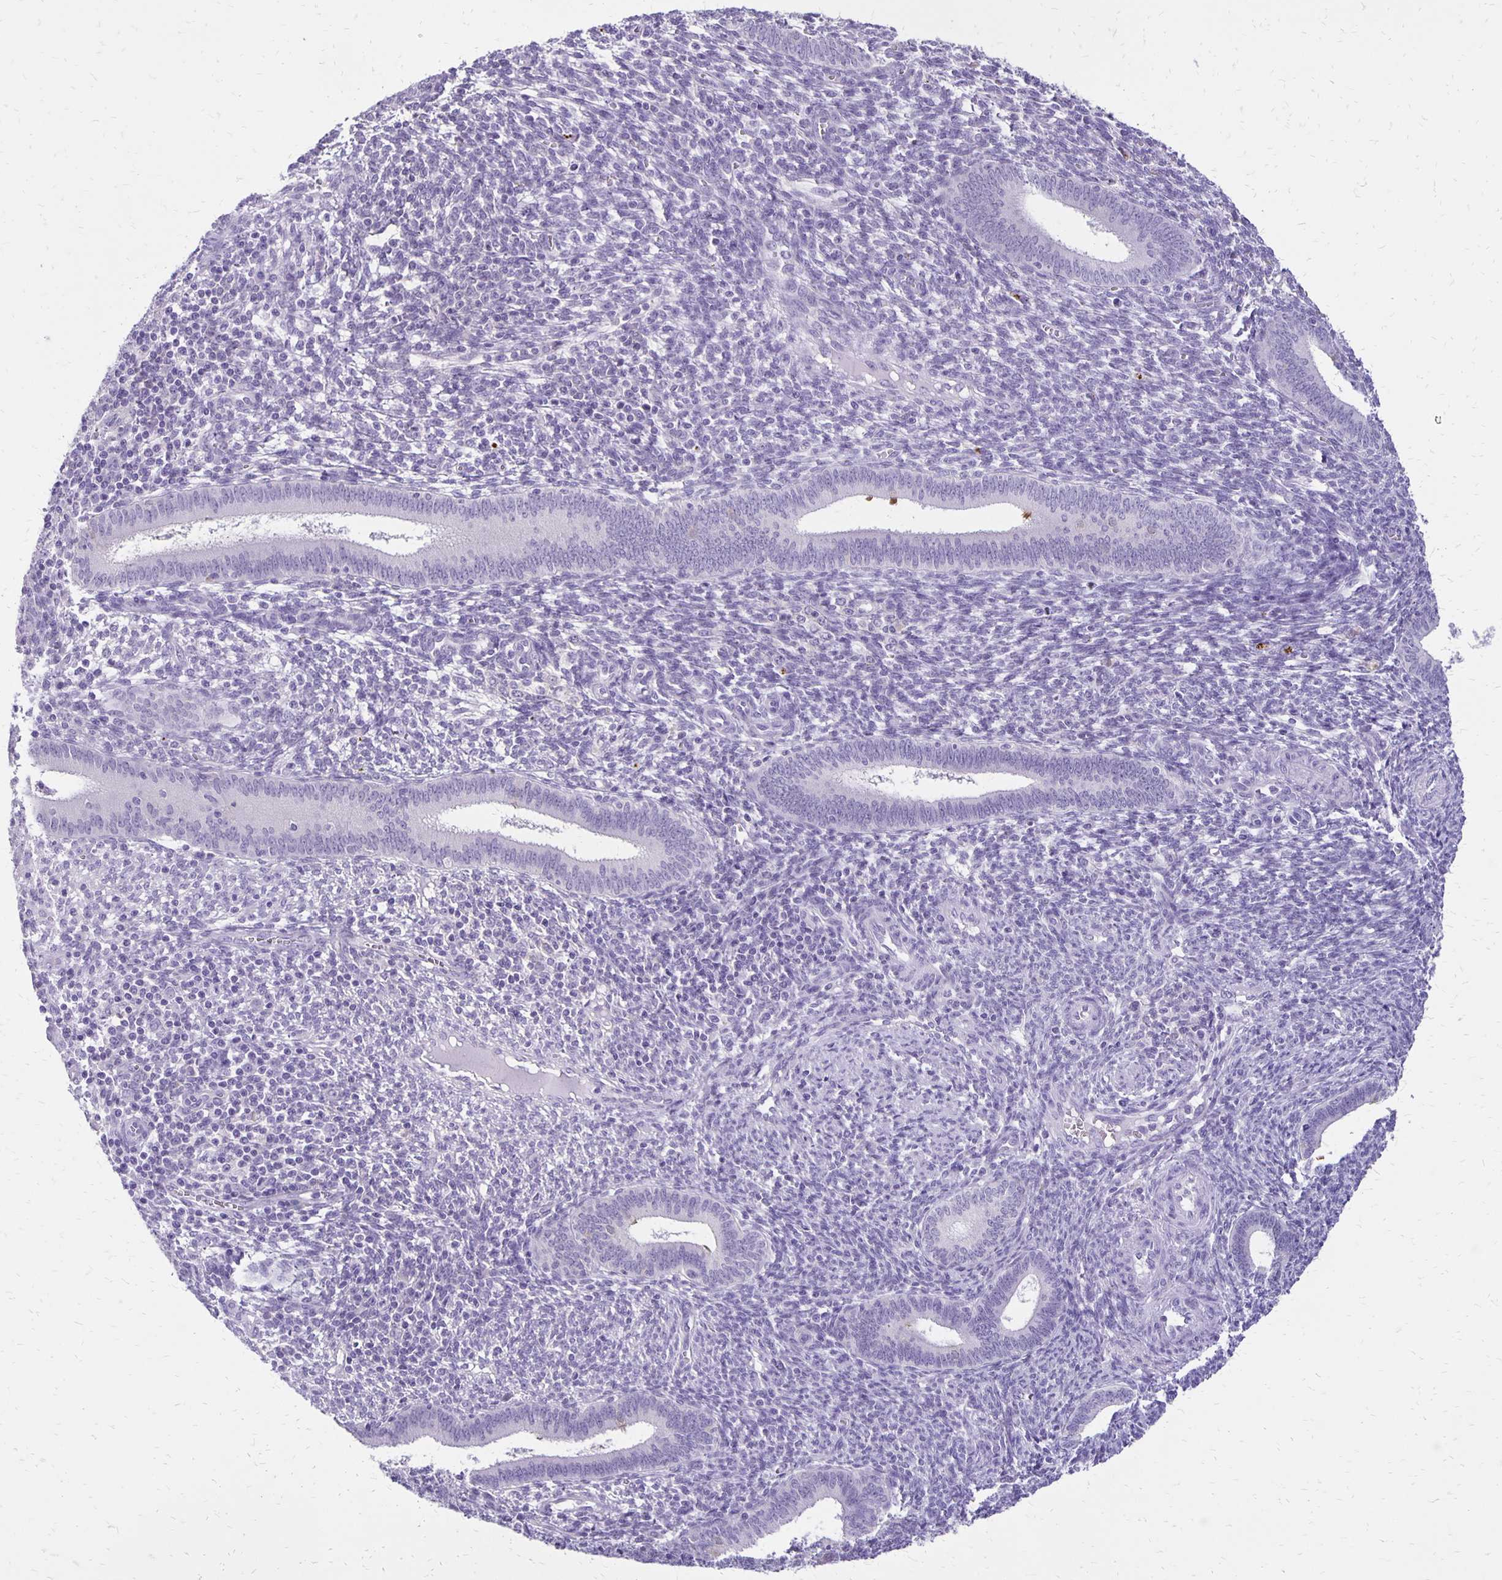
{"staining": {"intensity": "negative", "quantity": "none", "location": "none"}, "tissue": "endometrium", "cell_type": "Cells in endometrial stroma", "image_type": "normal", "snomed": [{"axis": "morphology", "description": "Normal tissue, NOS"}, {"axis": "topography", "description": "Endometrium"}], "caption": "Benign endometrium was stained to show a protein in brown. There is no significant staining in cells in endometrial stroma.", "gene": "ANKRD45", "patient": {"sex": "female", "age": 41}}